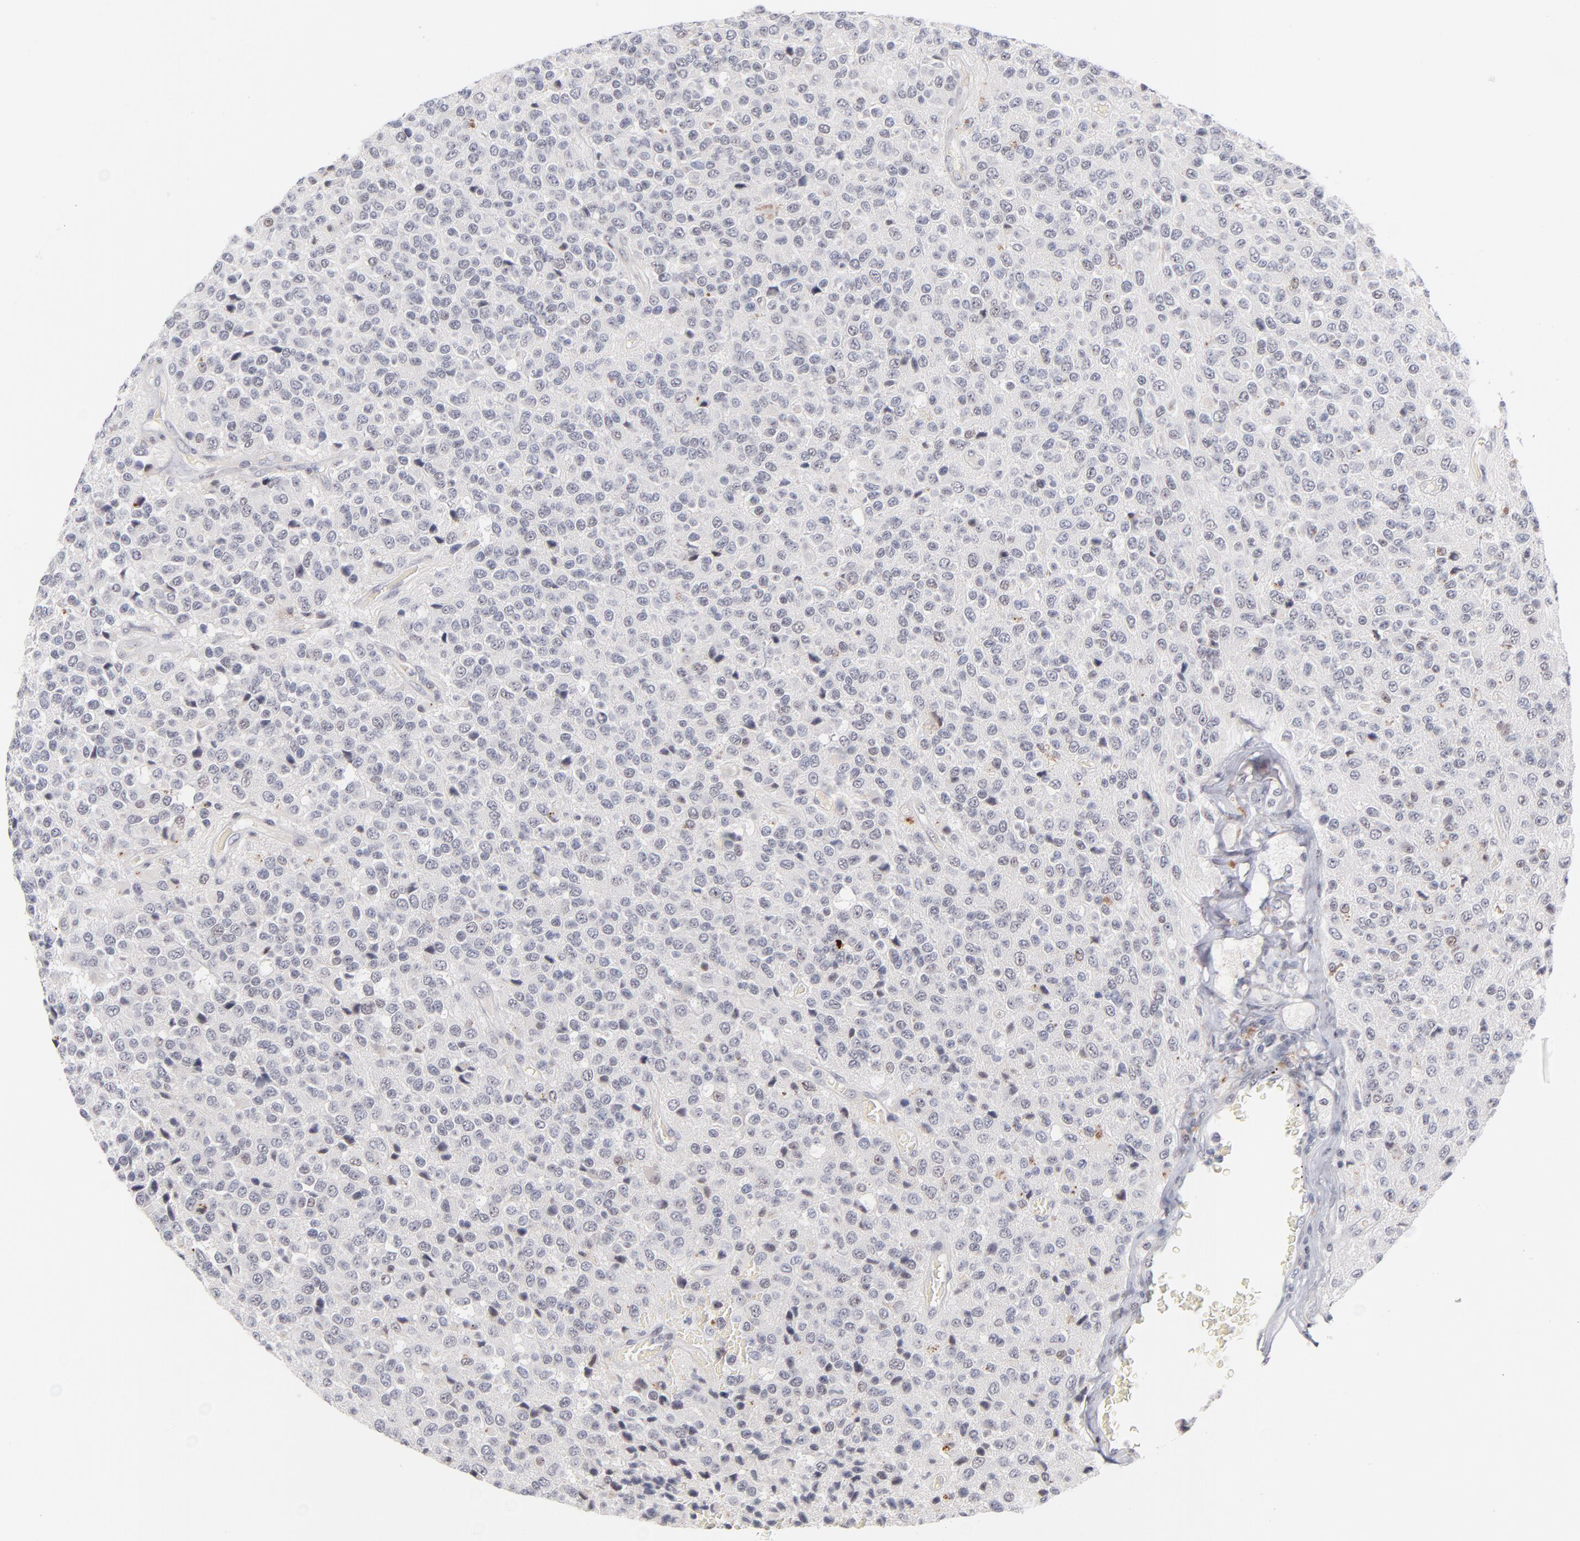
{"staining": {"intensity": "negative", "quantity": "none", "location": "none"}, "tissue": "glioma", "cell_type": "Tumor cells", "image_type": "cancer", "snomed": [{"axis": "morphology", "description": "Glioma, malignant, High grade"}, {"axis": "topography", "description": "pancreas cauda"}], "caption": "High magnification brightfield microscopy of malignant glioma (high-grade) stained with DAB (brown) and counterstained with hematoxylin (blue): tumor cells show no significant positivity.", "gene": "PARP1", "patient": {"sex": "male", "age": 60}}